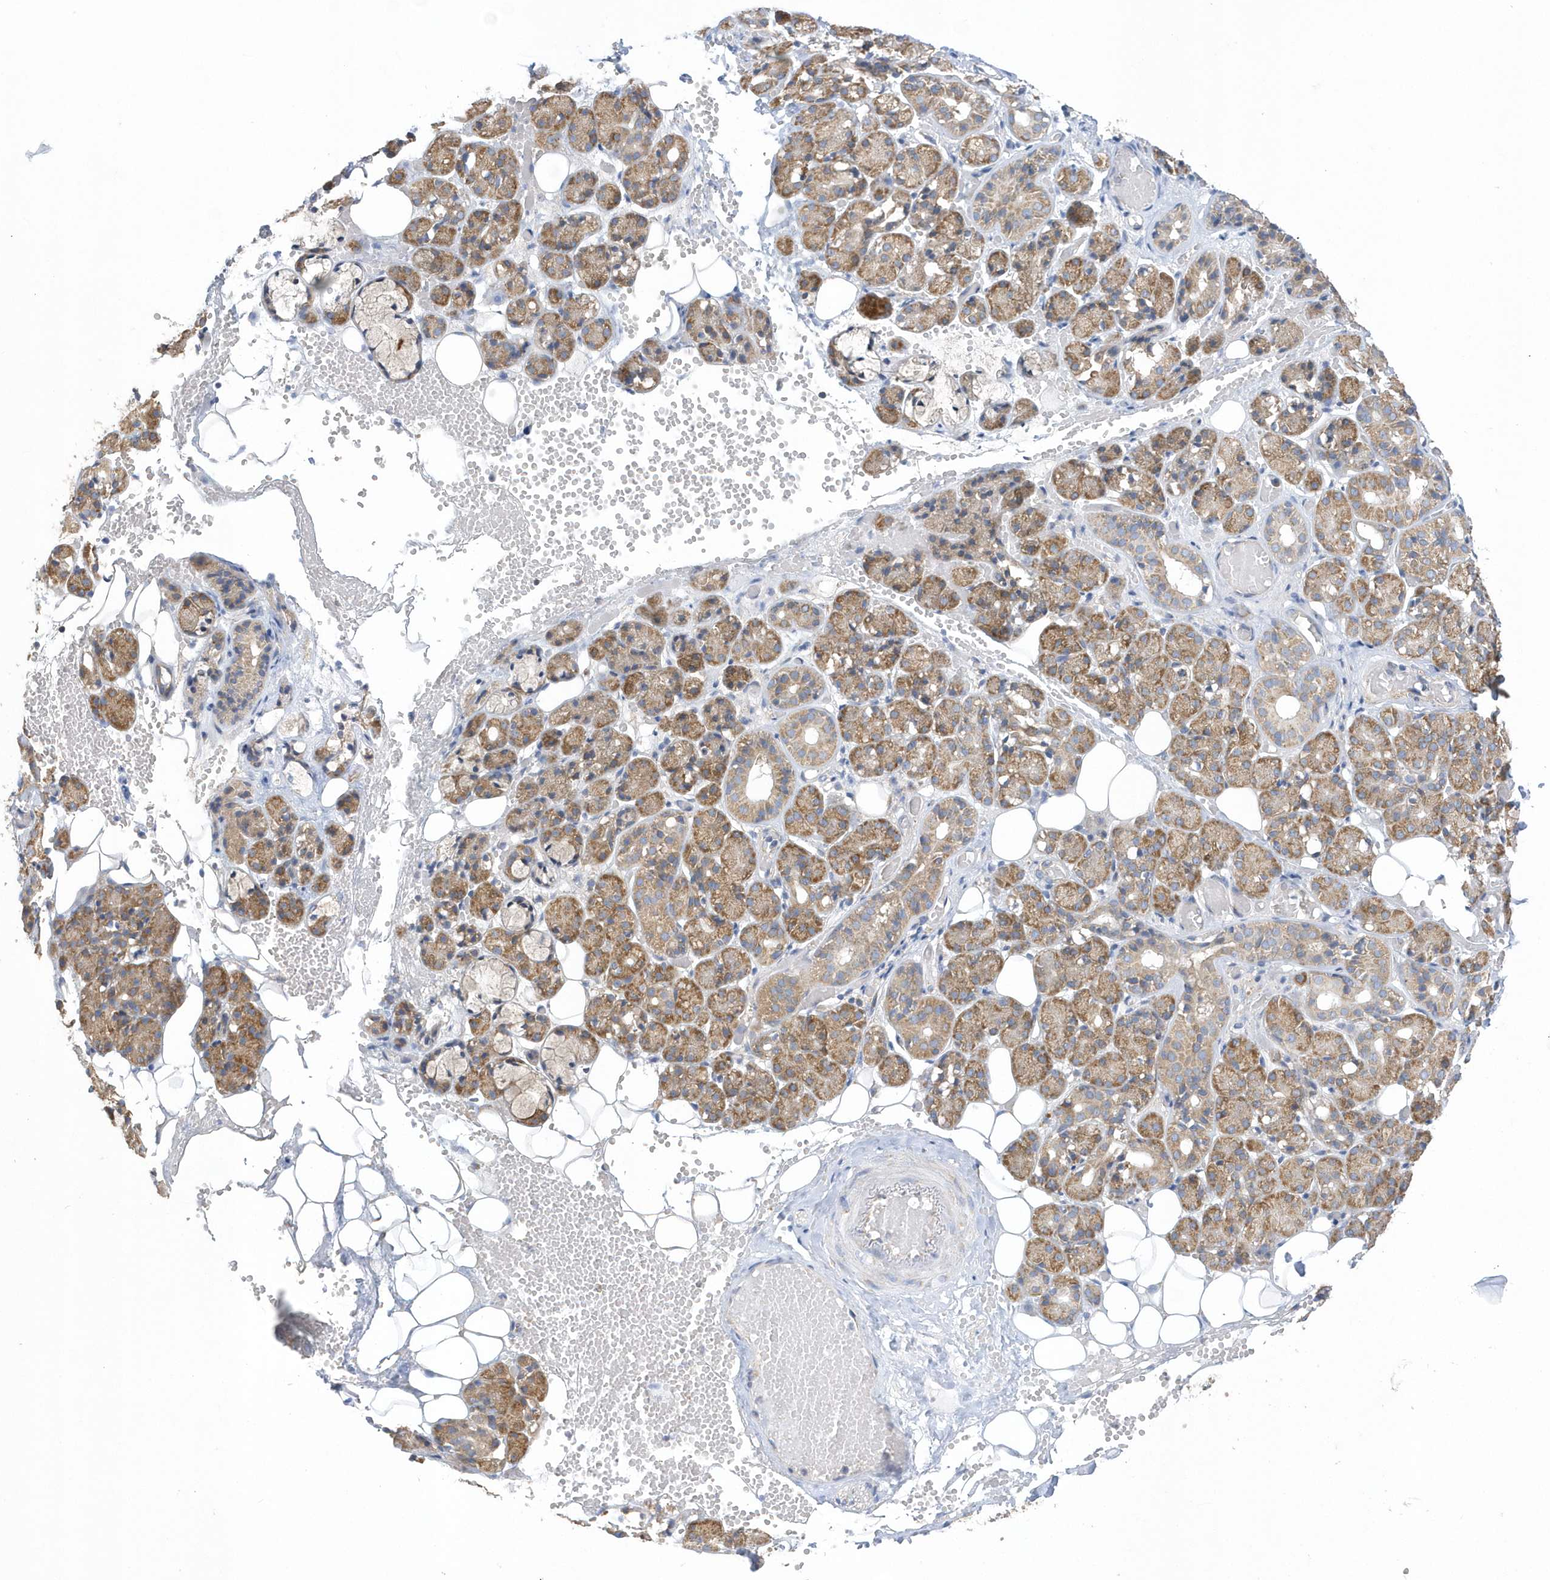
{"staining": {"intensity": "moderate", "quantity": ">75%", "location": "cytoplasmic/membranous"}, "tissue": "salivary gland", "cell_type": "Glandular cells", "image_type": "normal", "snomed": [{"axis": "morphology", "description": "Normal tissue, NOS"}, {"axis": "topography", "description": "Salivary gland"}], "caption": "Moderate cytoplasmic/membranous protein expression is seen in about >75% of glandular cells in salivary gland.", "gene": "SPATA5", "patient": {"sex": "male", "age": 63}}